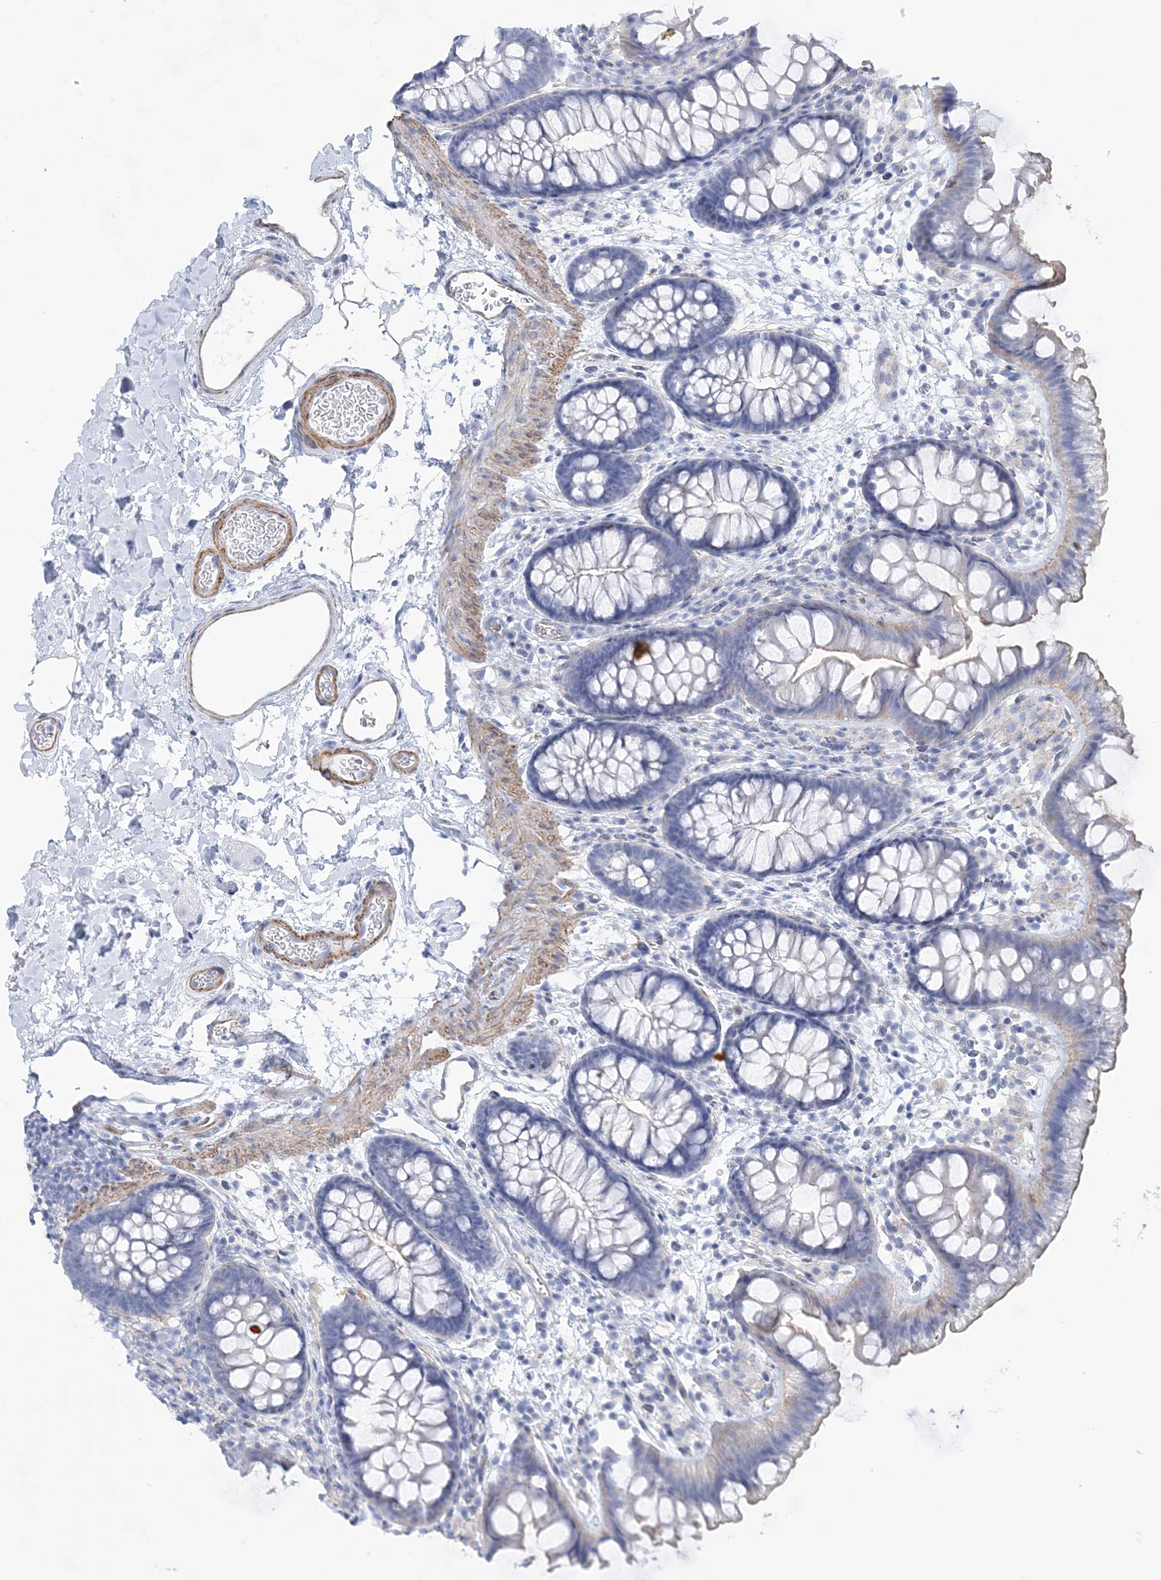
{"staining": {"intensity": "negative", "quantity": "none", "location": "none"}, "tissue": "colon", "cell_type": "Endothelial cells", "image_type": "normal", "snomed": [{"axis": "morphology", "description": "Normal tissue, NOS"}, {"axis": "topography", "description": "Colon"}], "caption": "A high-resolution histopathology image shows immunohistochemistry staining of benign colon, which reveals no significant staining in endothelial cells.", "gene": "C11orf21", "patient": {"sex": "female", "age": 62}}